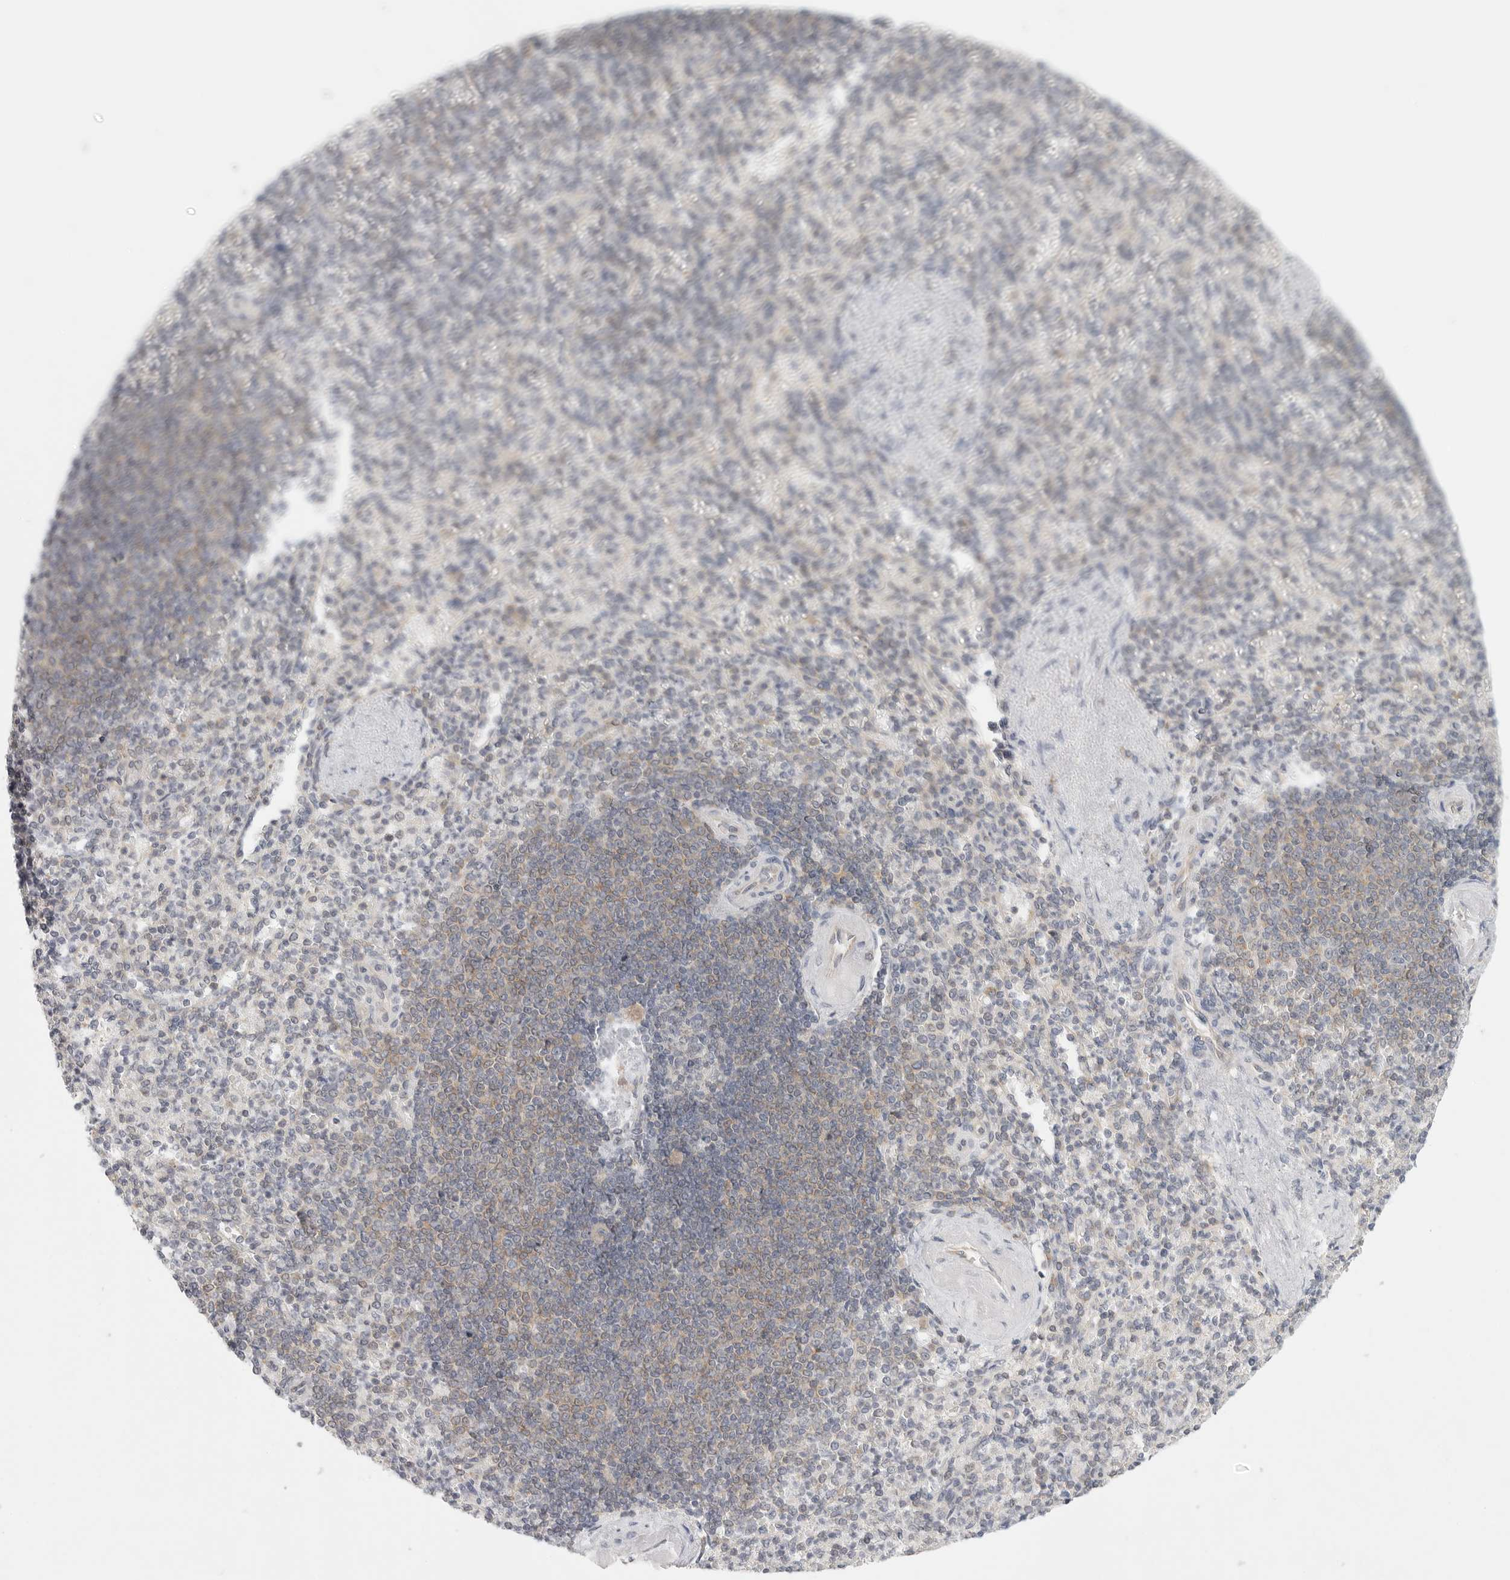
{"staining": {"intensity": "negative", "quantity": "none", "location": "none"}, "tissue": "spleen", "cell_type": "Cells in red pulp", "image_type": "normal", "snomed": [{"axis": "morphology", "description": "Normal tissue, NOS"}, {"axis": "topography", "description": "Spleen"}], "caption": "Protein analysis of benign spleen shows no significant staining in cells in red pulp.", "gene": "HDAC6", "patient": {"sex": "female", "age": 74}}